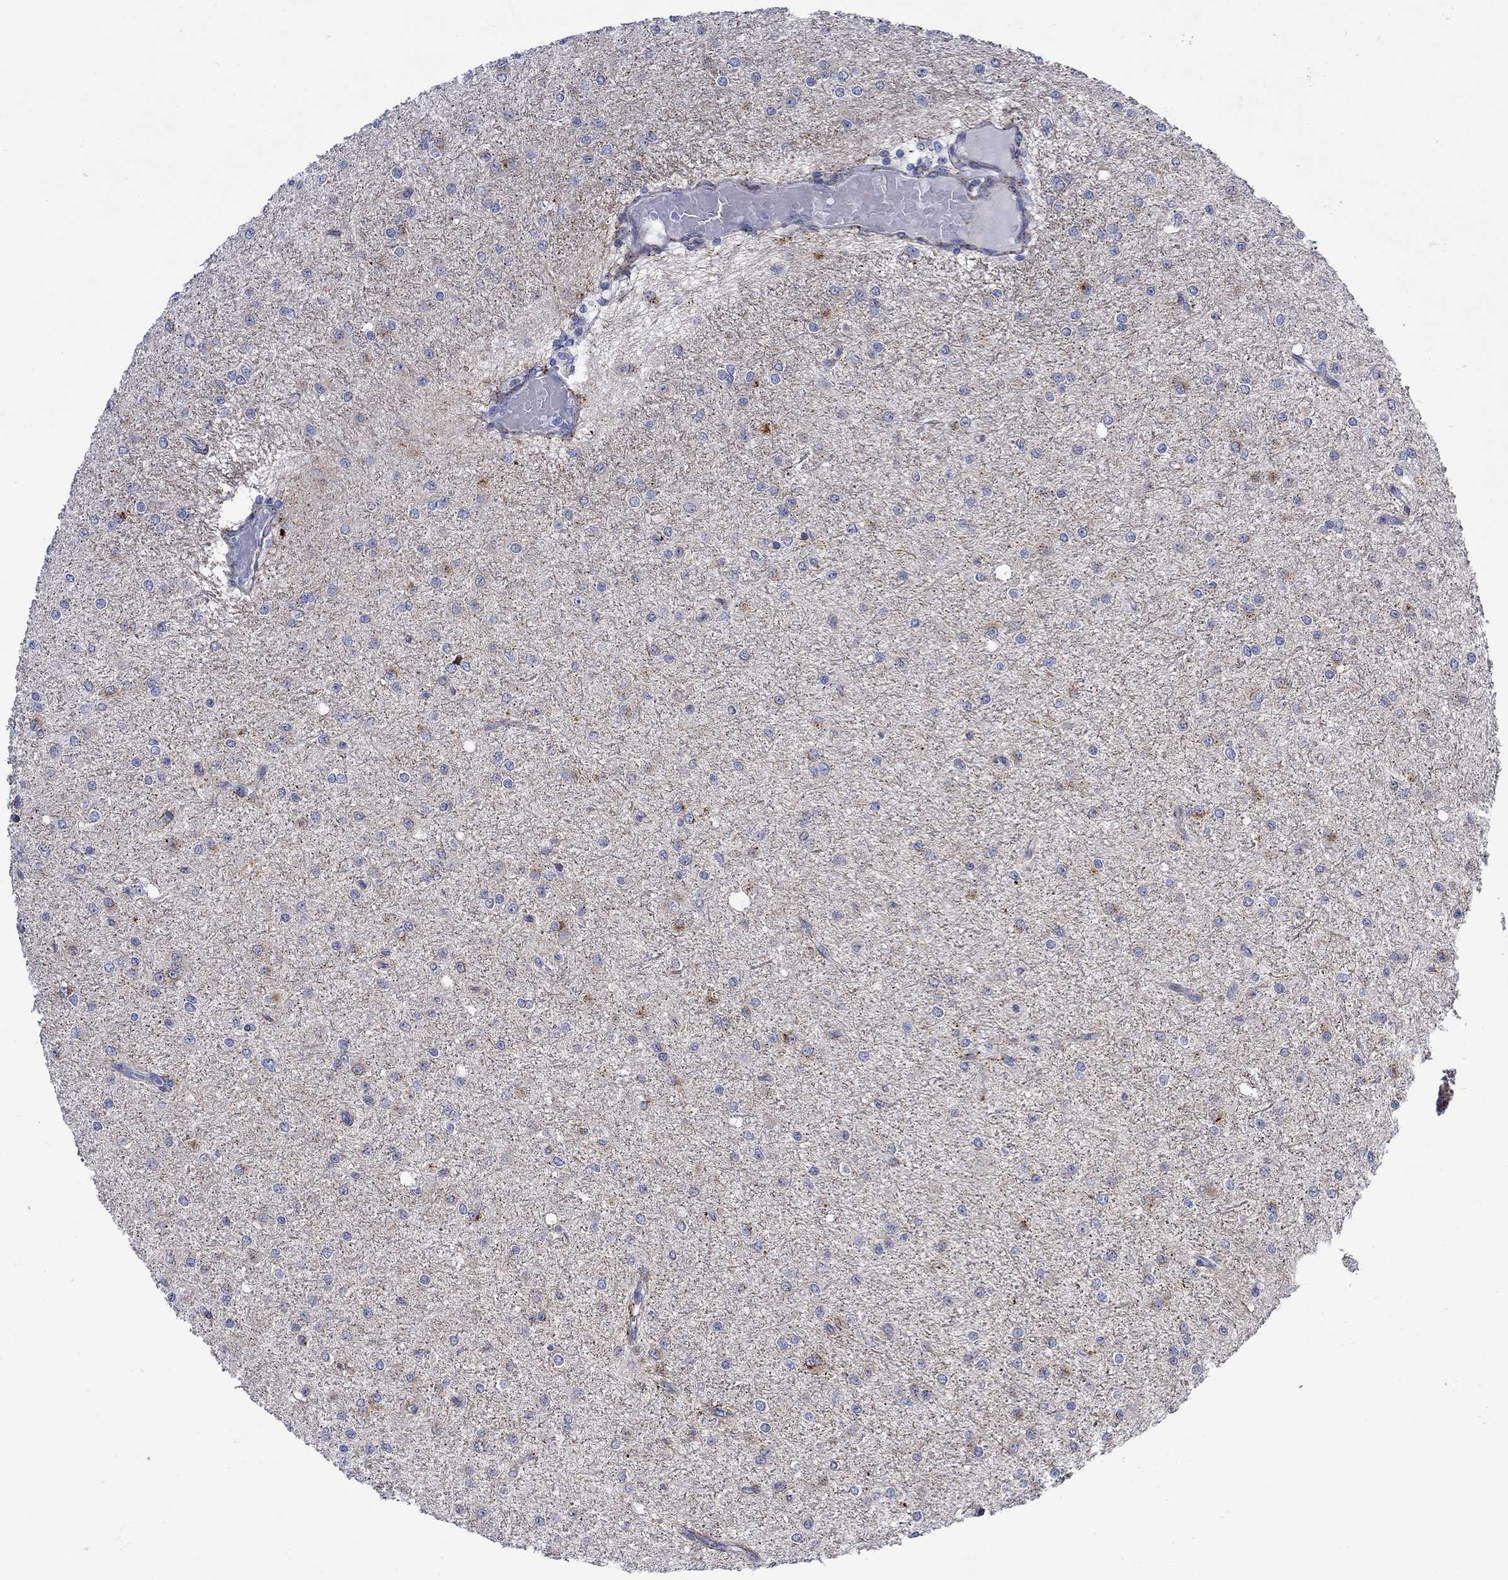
{"staining": {"intensity": "moderate", "quantity": "<25%", "location": "cytoplasmic/membranous"}, "tissue": "glioma", "cell_type": "Tumor cells", "image_type": "cancer", "snomed": [{"axis": "morphology", "description": "Glioma, malignant, Low grade"}, {"axis": "topography", "description": "Brain"}], "caption": "High-magnification brightfield microscopy of low-grade glioma (malignant) stained with DAB (3,3'-diaminobenzidine) (brown) and counterstained with hematoxylin (blue). tumor cells exhibit moderate cytoplasmic/membranous expression is appreciated in about<25% of cells.", "gene": "KSR2", "patient": {"sex": "male", "age": 27}}